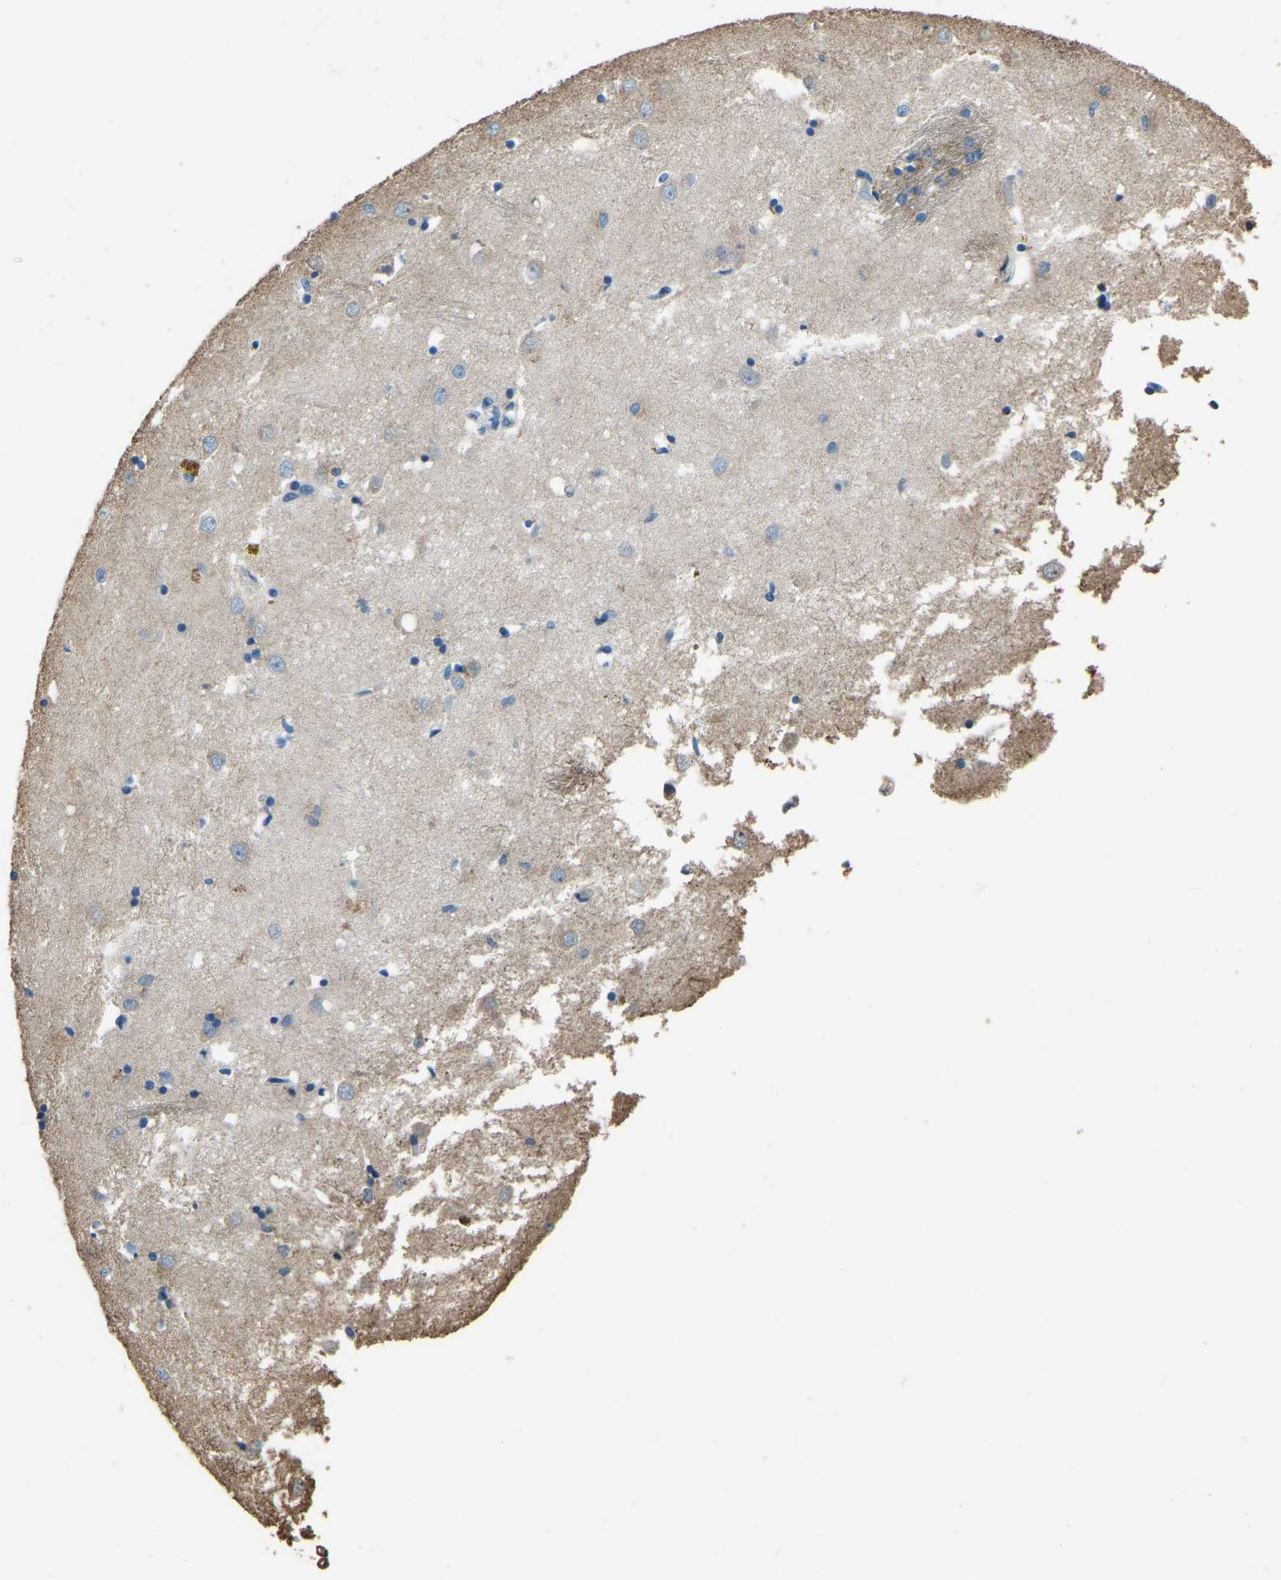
{"staining": {"intensity": "moderate", "quantity": "<25%", "location": "cytoplasmic/membranous"}, "tissue": "caudate", "cell_type": "Glial cells", "image_type": "normal", "snomed": [{"axis": "morphology", "description": "Normal tissue, NOS"}, {"axis": "topography", "description": "Lateral ventricle wall"}], "caption": "Human caudate stained with a brown dye demonstrates moderate cytoplasmic/membranous positive staining in about <25% of glial cells.", "gene": "COL3A1", "patient": {"sex": "female", "age": 19}}